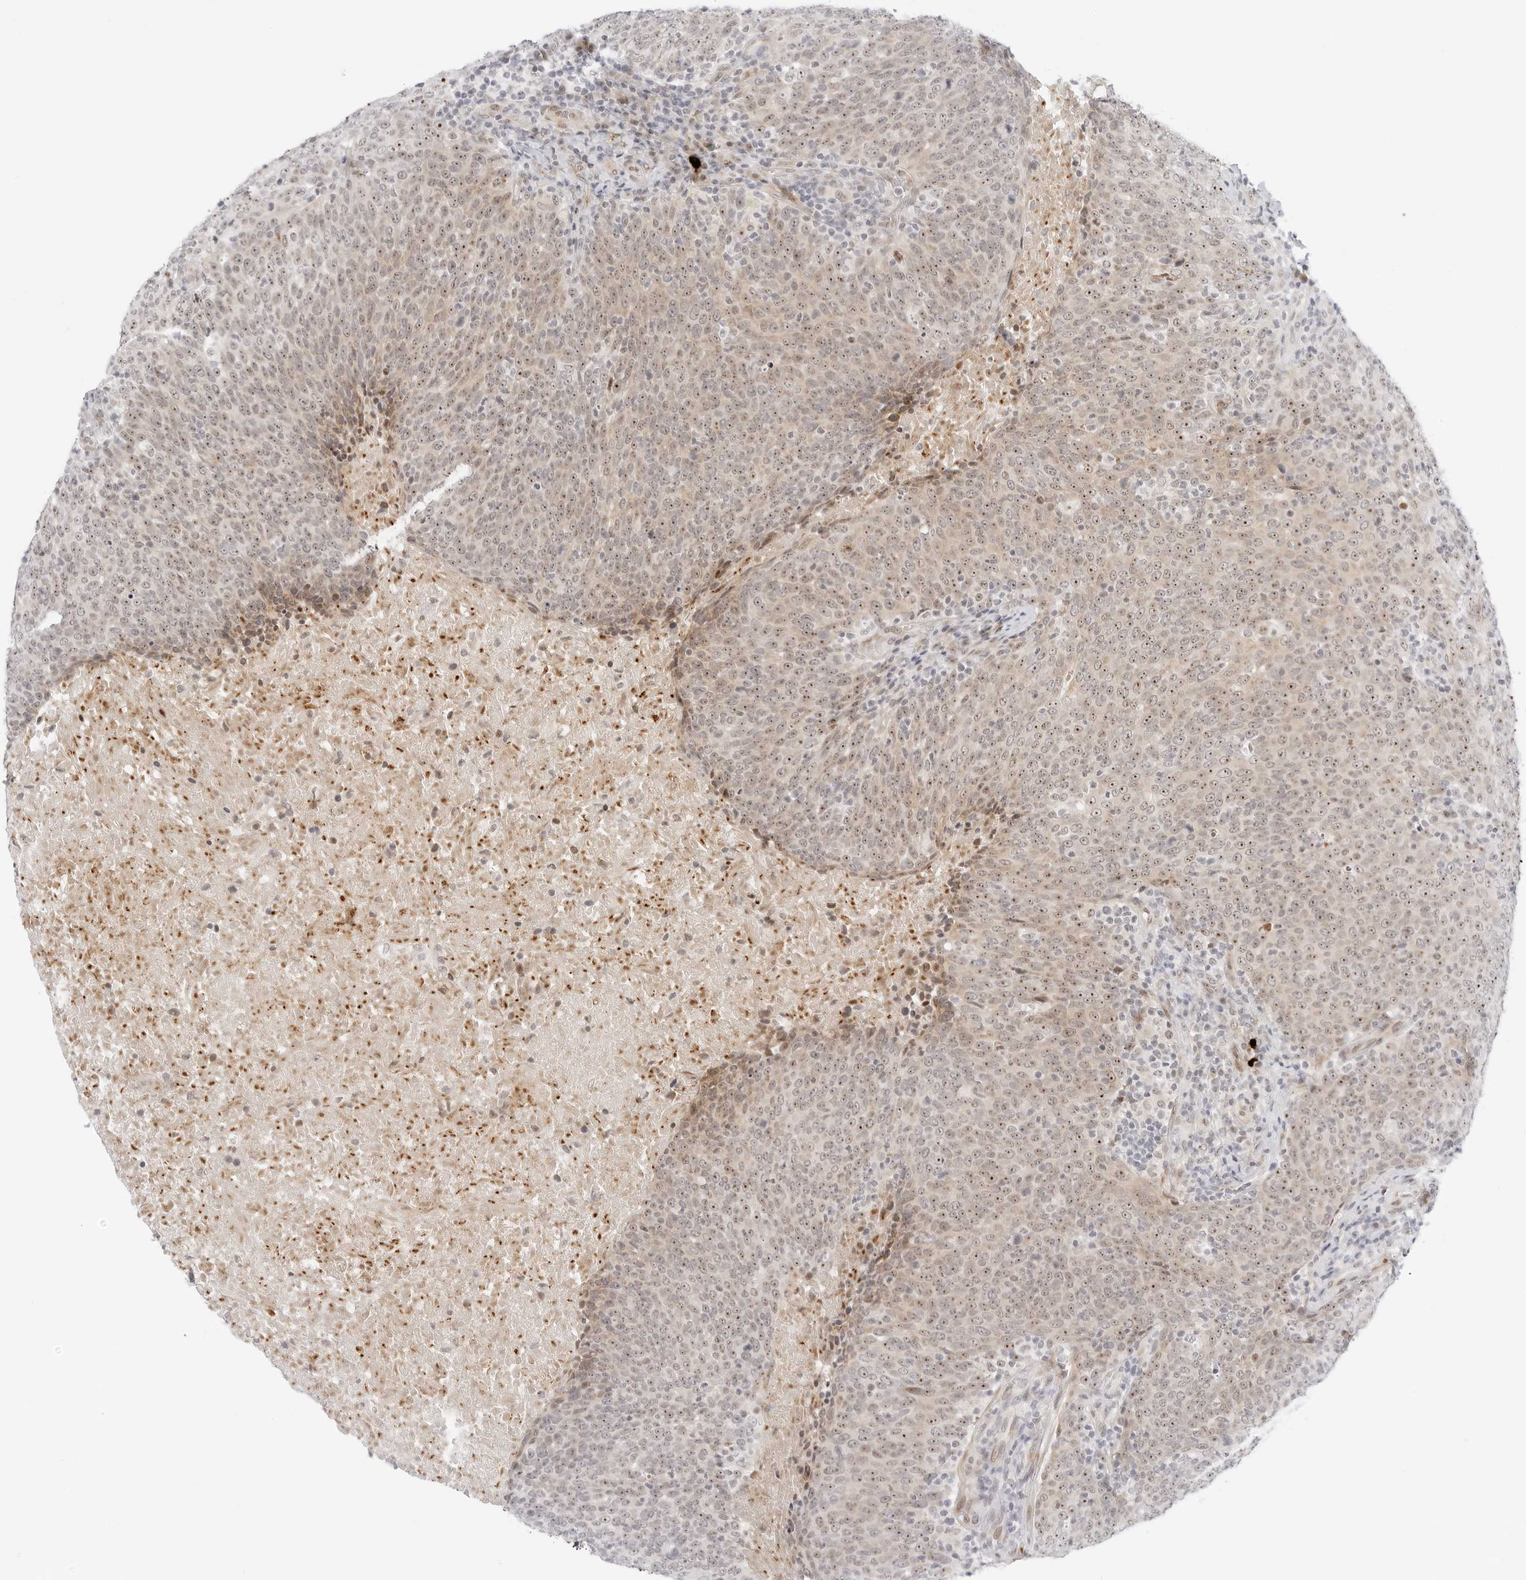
{"staining": {"intensity": "moderate", "quantity": ">75%", "location": "cytoplasmic/membranous,nuclear"}, "tissue": "head and neck cancer", "cell_type": "Tumor cells", "image_type": "cancer", "snomed": [{"axis": "morphology", "description": "Squamous cell carcinoma, NOS"}, {"axis": "morphology", "description": "Squamous cell carcinoma, metastatic, NOS"}, {"axis": "topography", "description": "Lymph node"}, {"axis": "topography", "description": "Head-Neck"}], "caption": "IHC image of human squamous cell carcinoma (head and neck) stained for a protein (brown), which exhibits medium levels of moderate cytoplasmic/membranous and nuclear positivity in about >75% of tumor cells.", "gene": "HIPK3", "patient": {"sex": "male", "age": 62}}